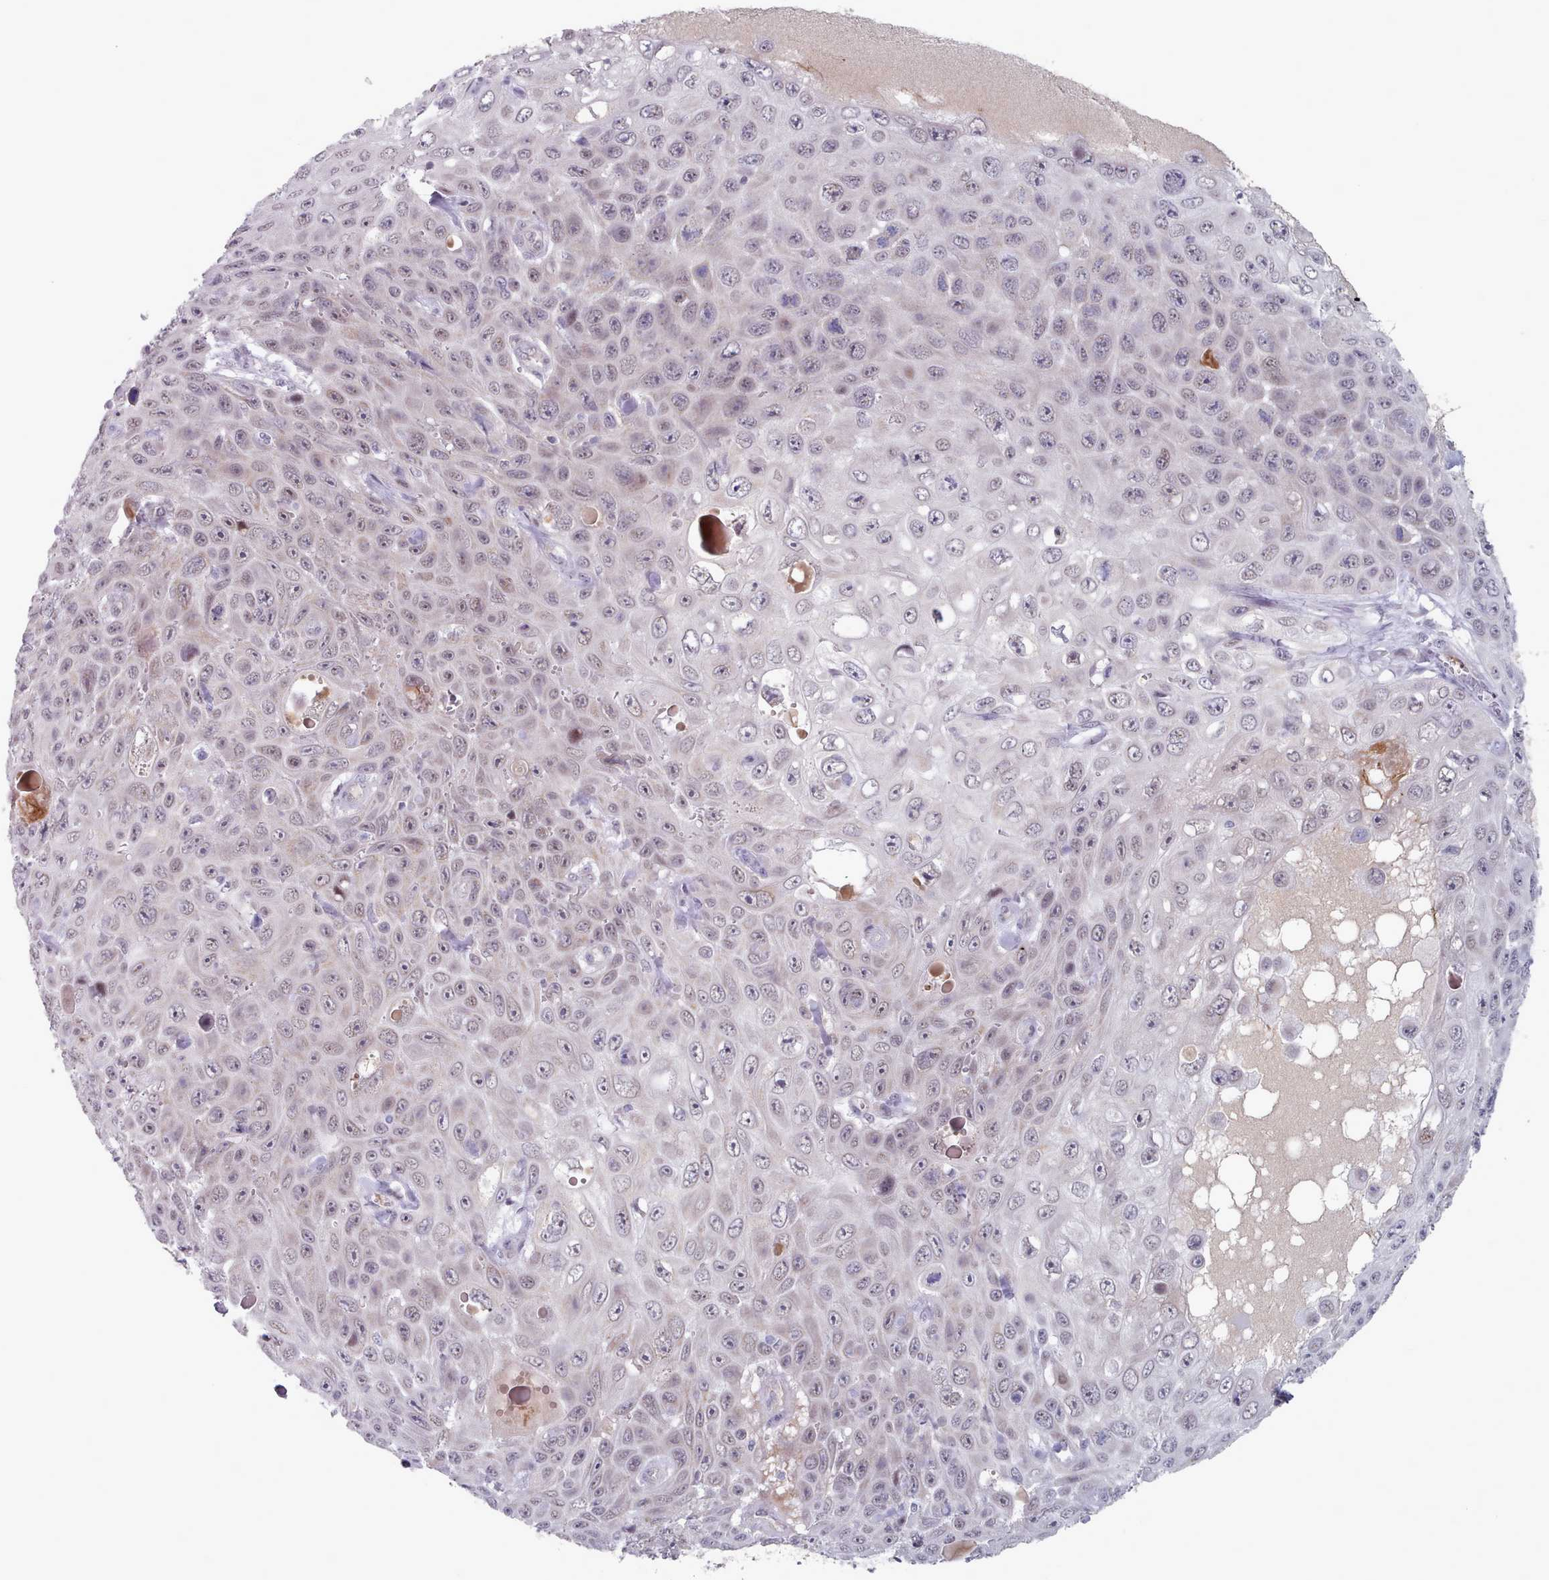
{"staining": {"intensity": "negative", "quantity": "none", "location": "none"}, "tissue": "skin cancer", "cell_type": "Tumor cells", "image_type": "cancer", "snomed": [{"axis": "morphology", "description": "Squamous cell carcinoma, NOS"}, {"axis": "topography", "description": "Skin"}], "caption": "DAB (3,3'-diaminobenzidine) immunohistochemical staining of squamous cell carcinoma (skin) shows no significant staining in tumor cells.", "gene": "TRARG1", "patient": {"sex": "male", "age": 82}}